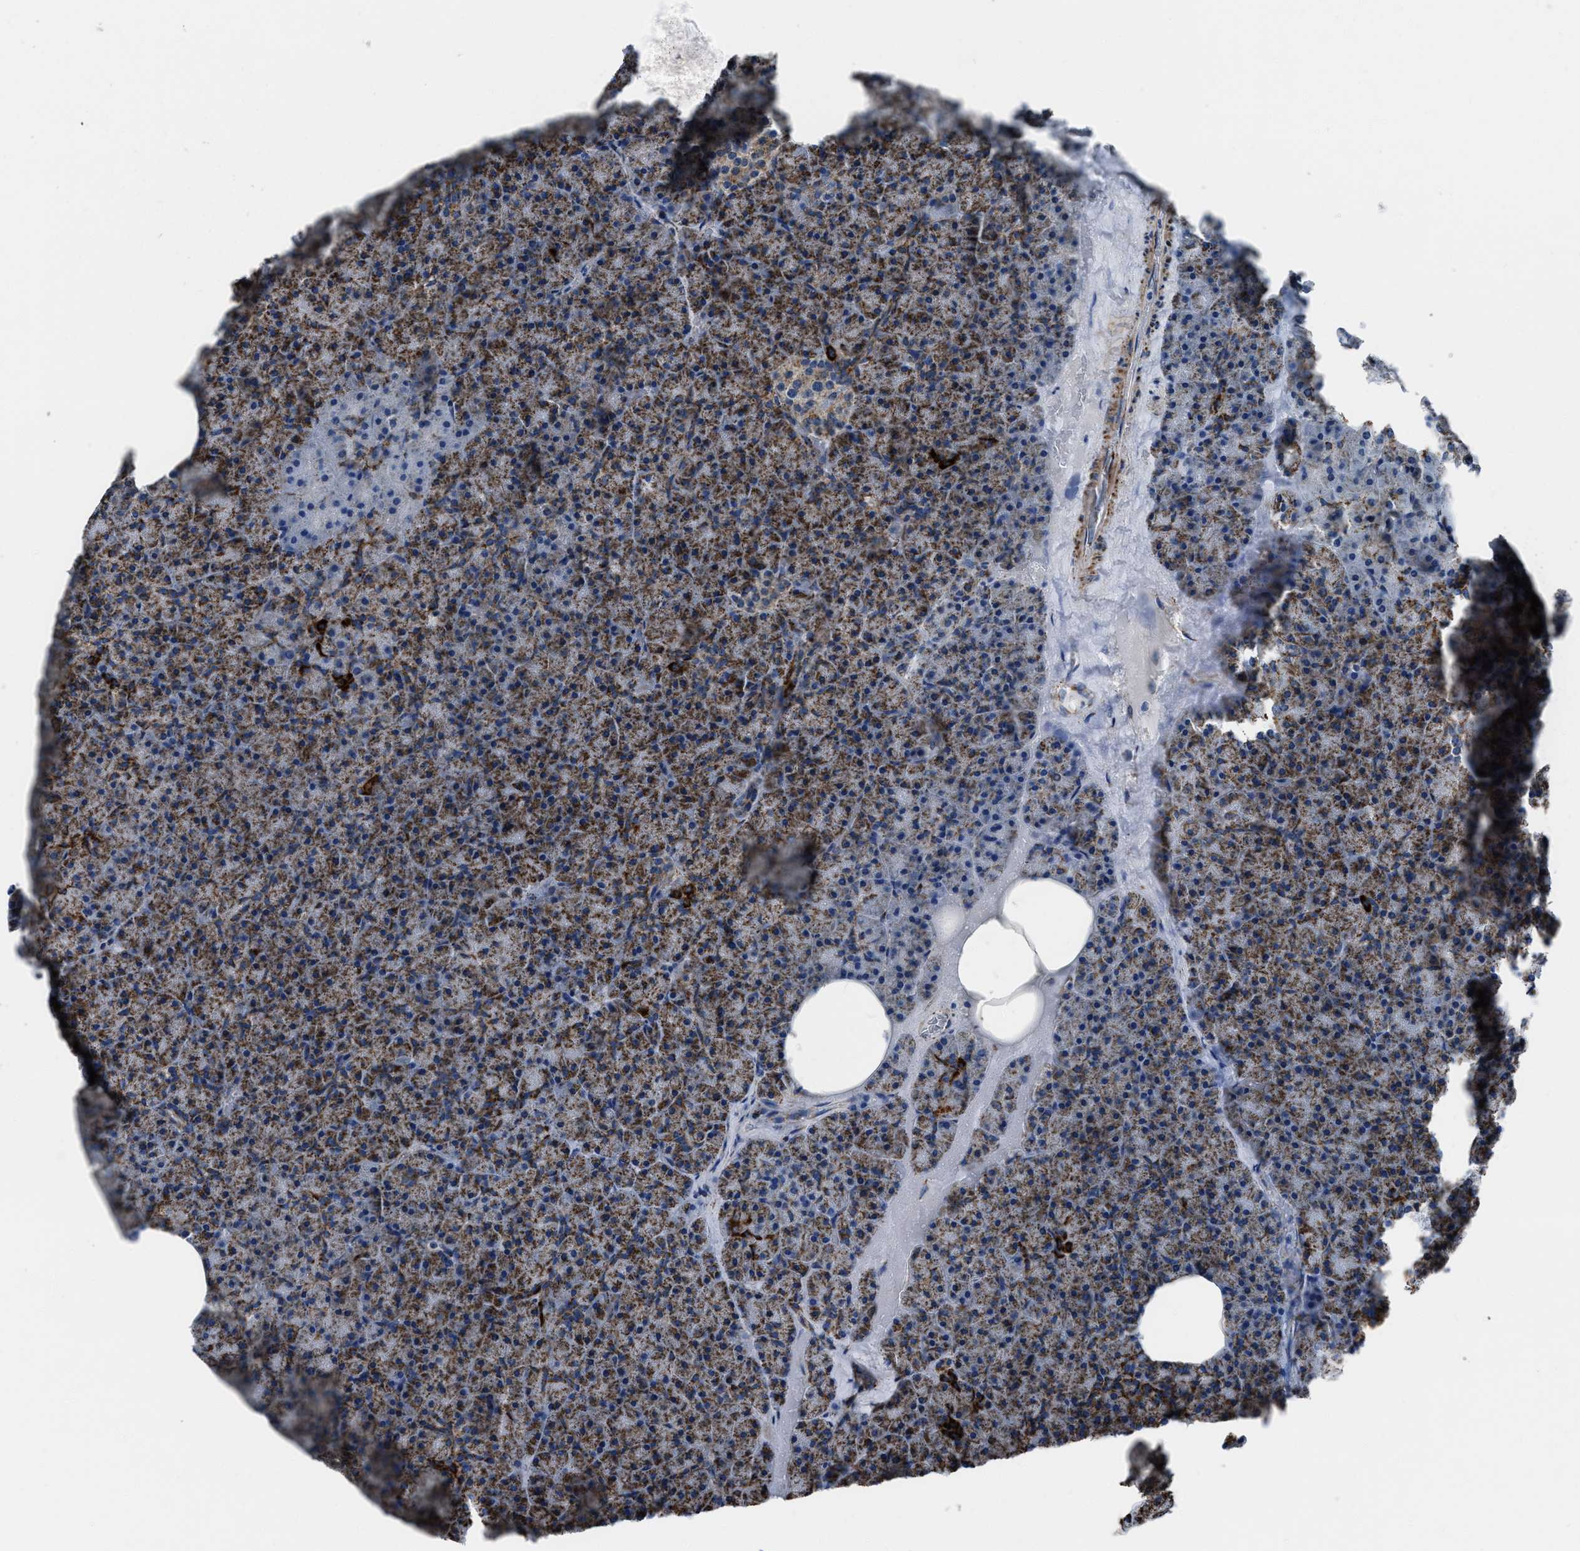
{"staining": {"intensity": "strong", "quantity": ">75%", "location": "cytoplasmic/membranous"}, "tissue": "pancreas", "cell_type": "Exocrine glandular cells", "image_type": "normal", "snomed": [{"axis": "morphology", "description": "Normal tissue, NOS"}, {"axis": "morphology", "description": "Carcinoid, malignant, NOS"}, {"axis": "topography", "description": "Pancreas"}], "caption": "The photomicrograph demonstrates staining of normal pancreas, revealing strong cytoplasmic/membranous protein expression (brown color) within exocrine glandular cells.", "gene": "NSD3", "patient": {"sex": "female", "age": 35}}